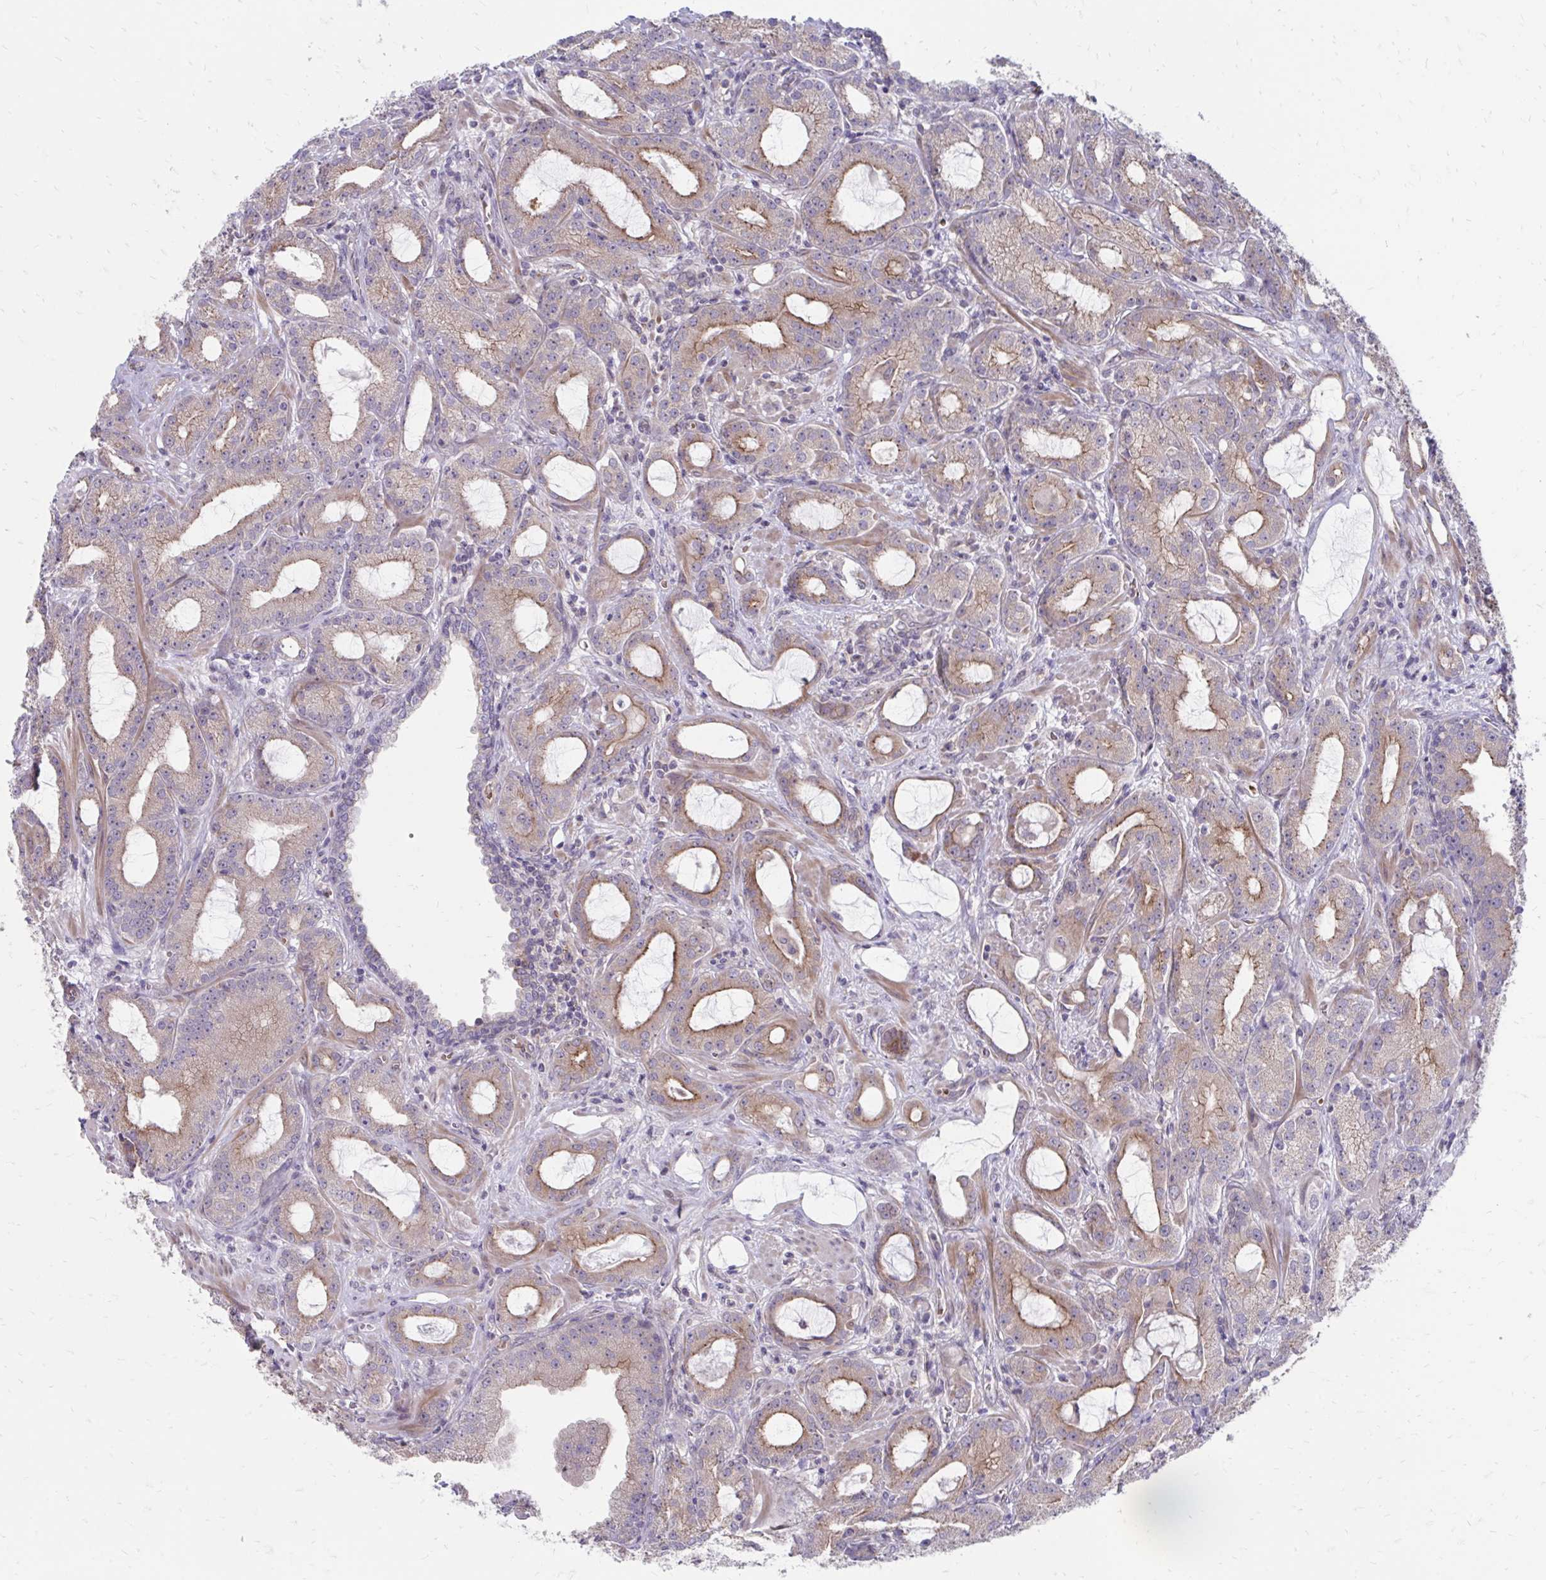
{"staining": {"intensity": "moderate", "quantity": "25%-75%", "location": "cytoplasmic/membranous"}, "tissue": "prostate cancer", "cell_type": "Tumor cells", "image_type": "cancer", "snomed": [{"axis": "morphology", "description": "Adenocarcinoma, High grade"}, {"axis": "topography", "description": "Prostate"}], "caption": "Immunohistochemistry staining of prostate adenocarcinoma (high-grade), which demonstrates medium levels of moderate cytoplasmic/membranous positivity in about 25%-75% of tumor cells indicating moderate cytoplasmic/membranous protein positivity. The staining was performed using DAB (brown) for protein detection and nuclei were counterstained in hematoxylin (blue).", "gene": "ITPR2", "patient": {"sex": "male", "age": 65}}